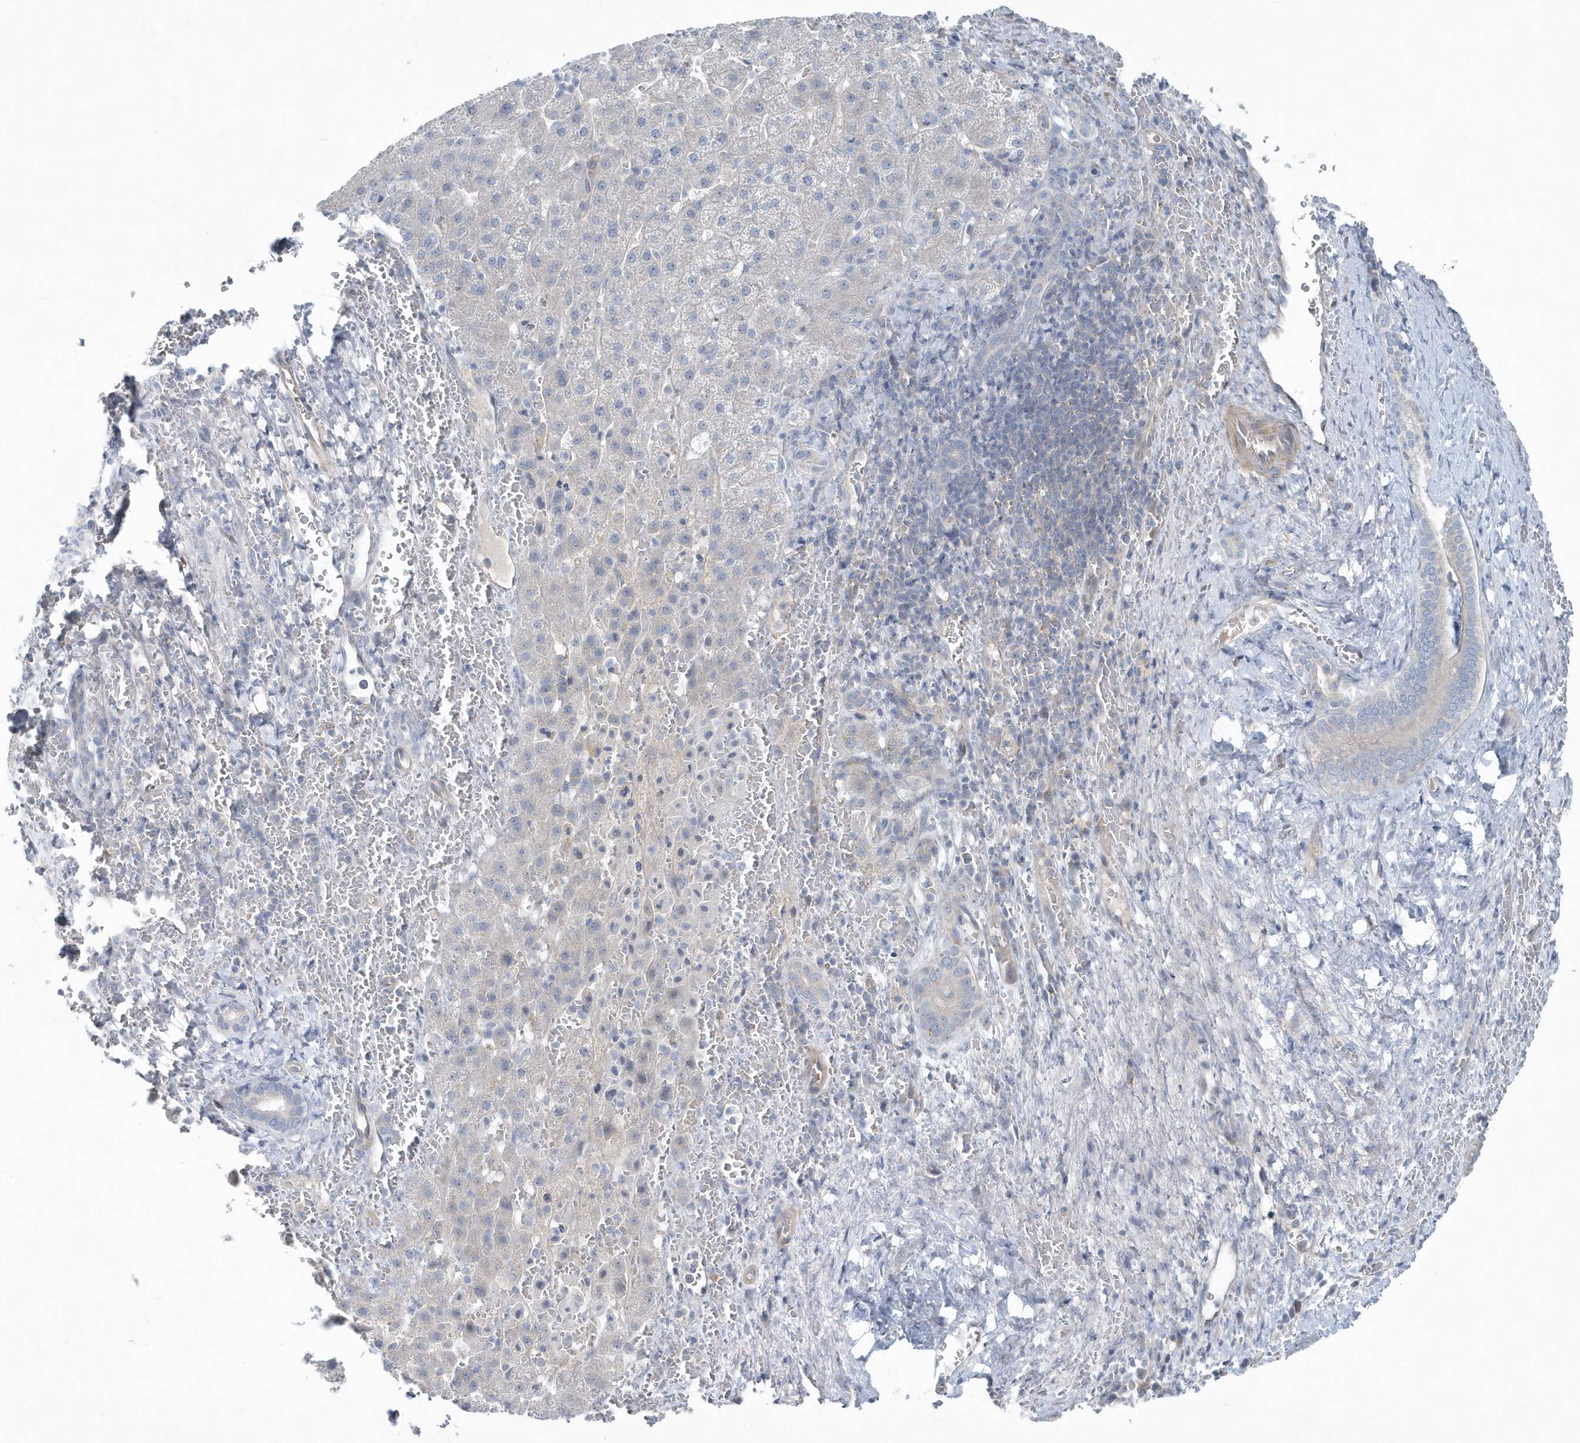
{"staining": {"intensity": "weak", "quantity": "<25%", "location": "cytoplasmic/membranous"}, "tissue": "liver cancer", "cell_type": "Tumor cells", "image_type": "cancer", "snomed": [{"axis": "morphology", "description": "Carcinoma, Hepatocellular, NOS"}, {"axis": "topography", "description": "Liver"}], "caption": "Liver cancer (hepatocellular carcinoma) was stained to show a protein in brown. There is no significant expression in tumor cells.", "gene": "MCC", "patient": {"sex": "male", "age": 57}}